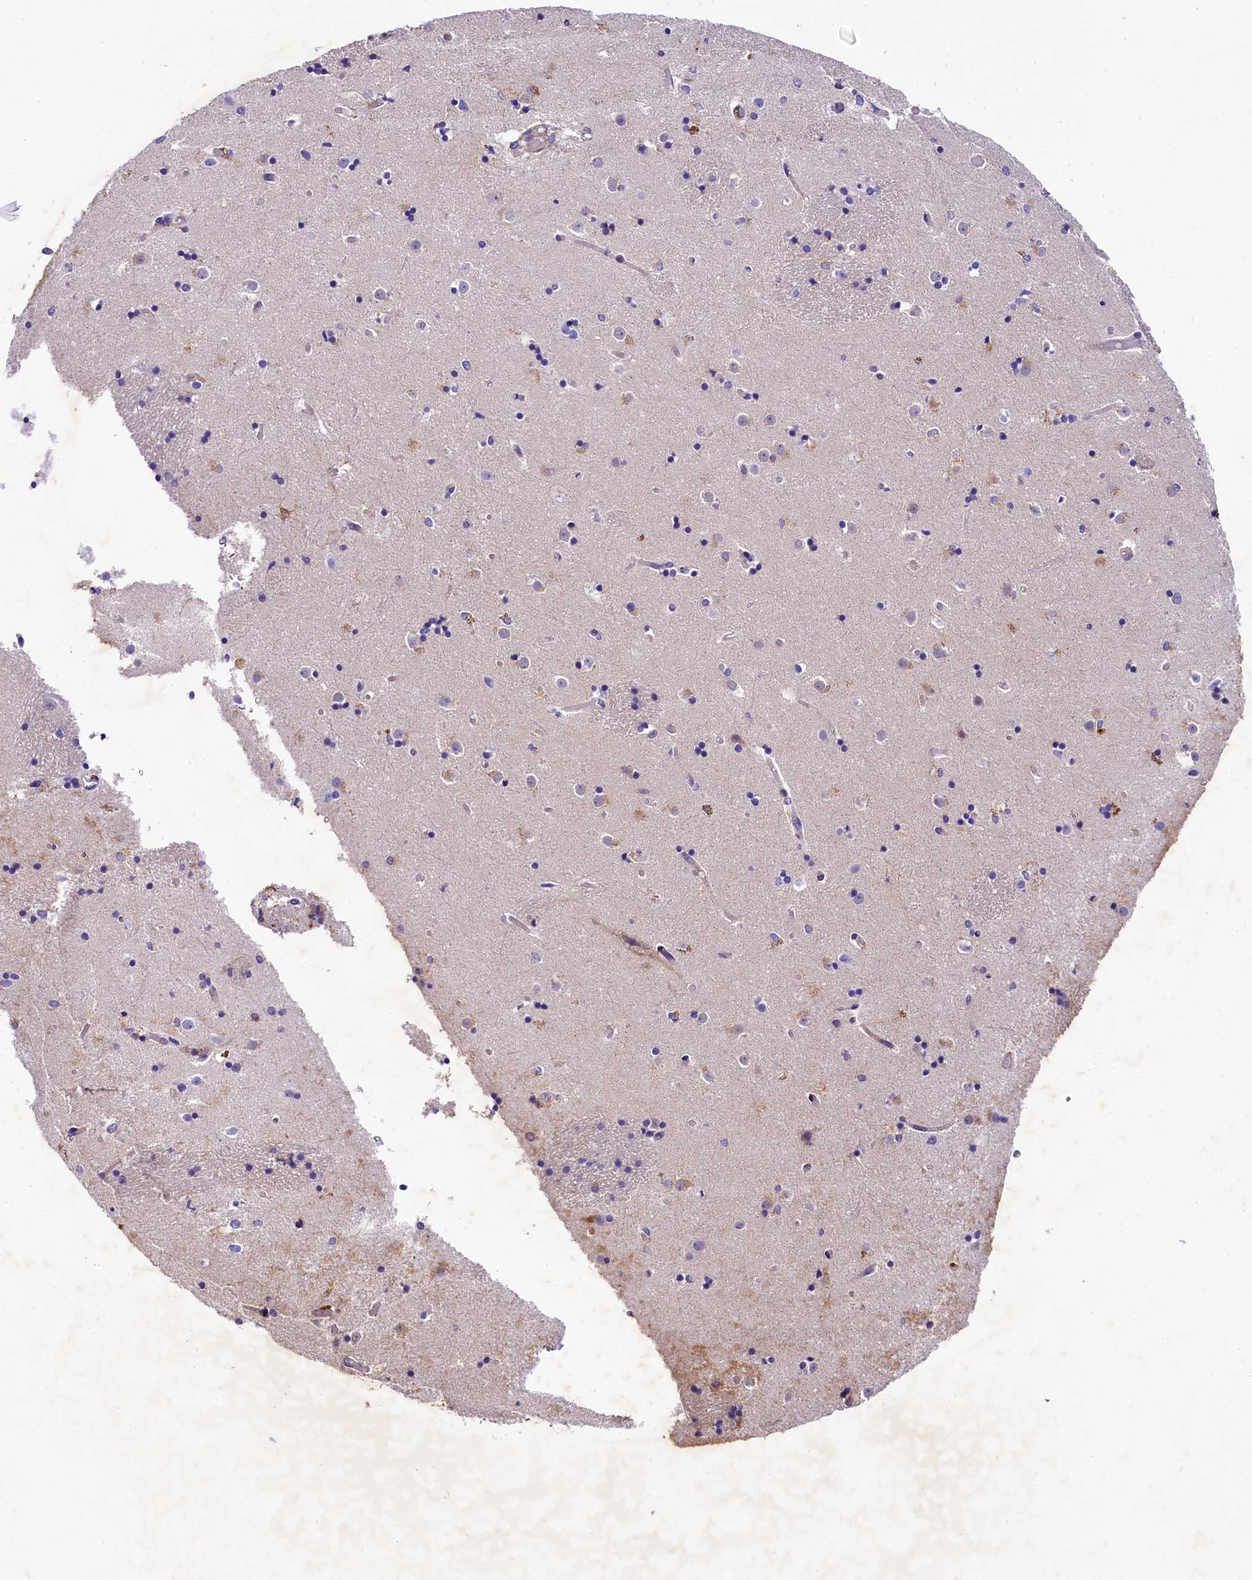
{"staining": {"intensity": "weak", "quantity": "<25%", "location": "cytoplasmic/membranous"}, "tissue": "caudate", "cell_type": "Glial cells", "image_type": "normal", "snomed": [{"axis": "morphology", "description": "Normal tissue, NOS"}, {"axis": "topography", "description": "Lateral ventricle wall"}], "caption": "The IHC photomicrograph has no significant expression in glial cells of caudate.", "gene": "SOD3", "patient": {"sex": "female", "age": 52}}